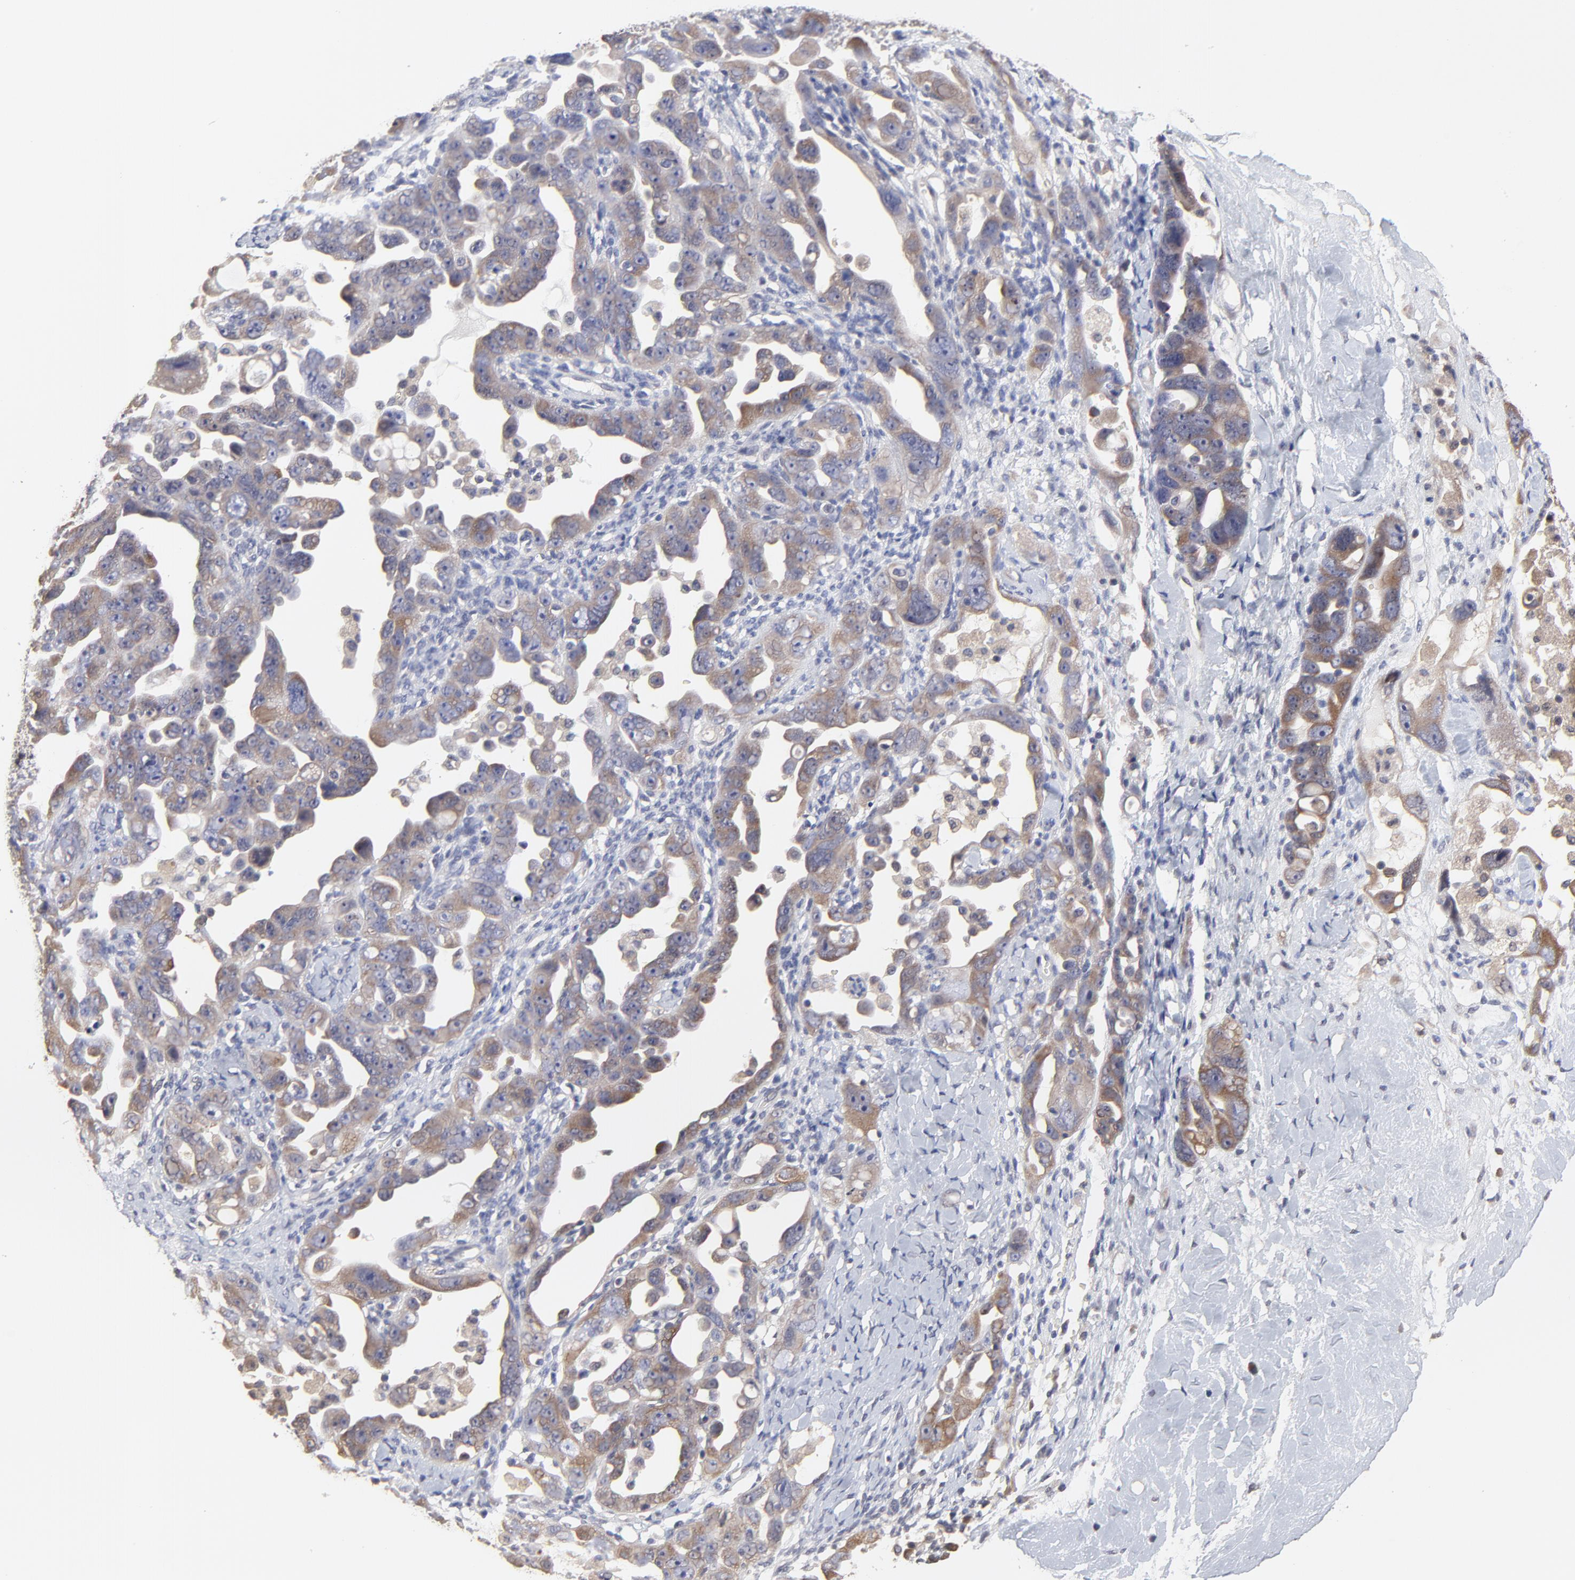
{"staining": {"intensity": "weak", "quantity": ">75%", "location": "cytoplasmic/membranous"}, "tissue": "ovarian cancer", "cell_type": "Tumor cells", "image_type": "cancer", "snomed": [{"axis": "morphology", "description": "Cystadenocarcinoma, serous, NOS"}, {"axis": "topography", "description": "Ovary"}], "caption": "IHC of human ovarian cancer (serous cystadenocarcinoma) displays low levels of weak cytoplasmic/membranous staining in approximately >75% of tumor cells.", "gene": "CCT2", "patient": {"sex": "female", "age": 66}}